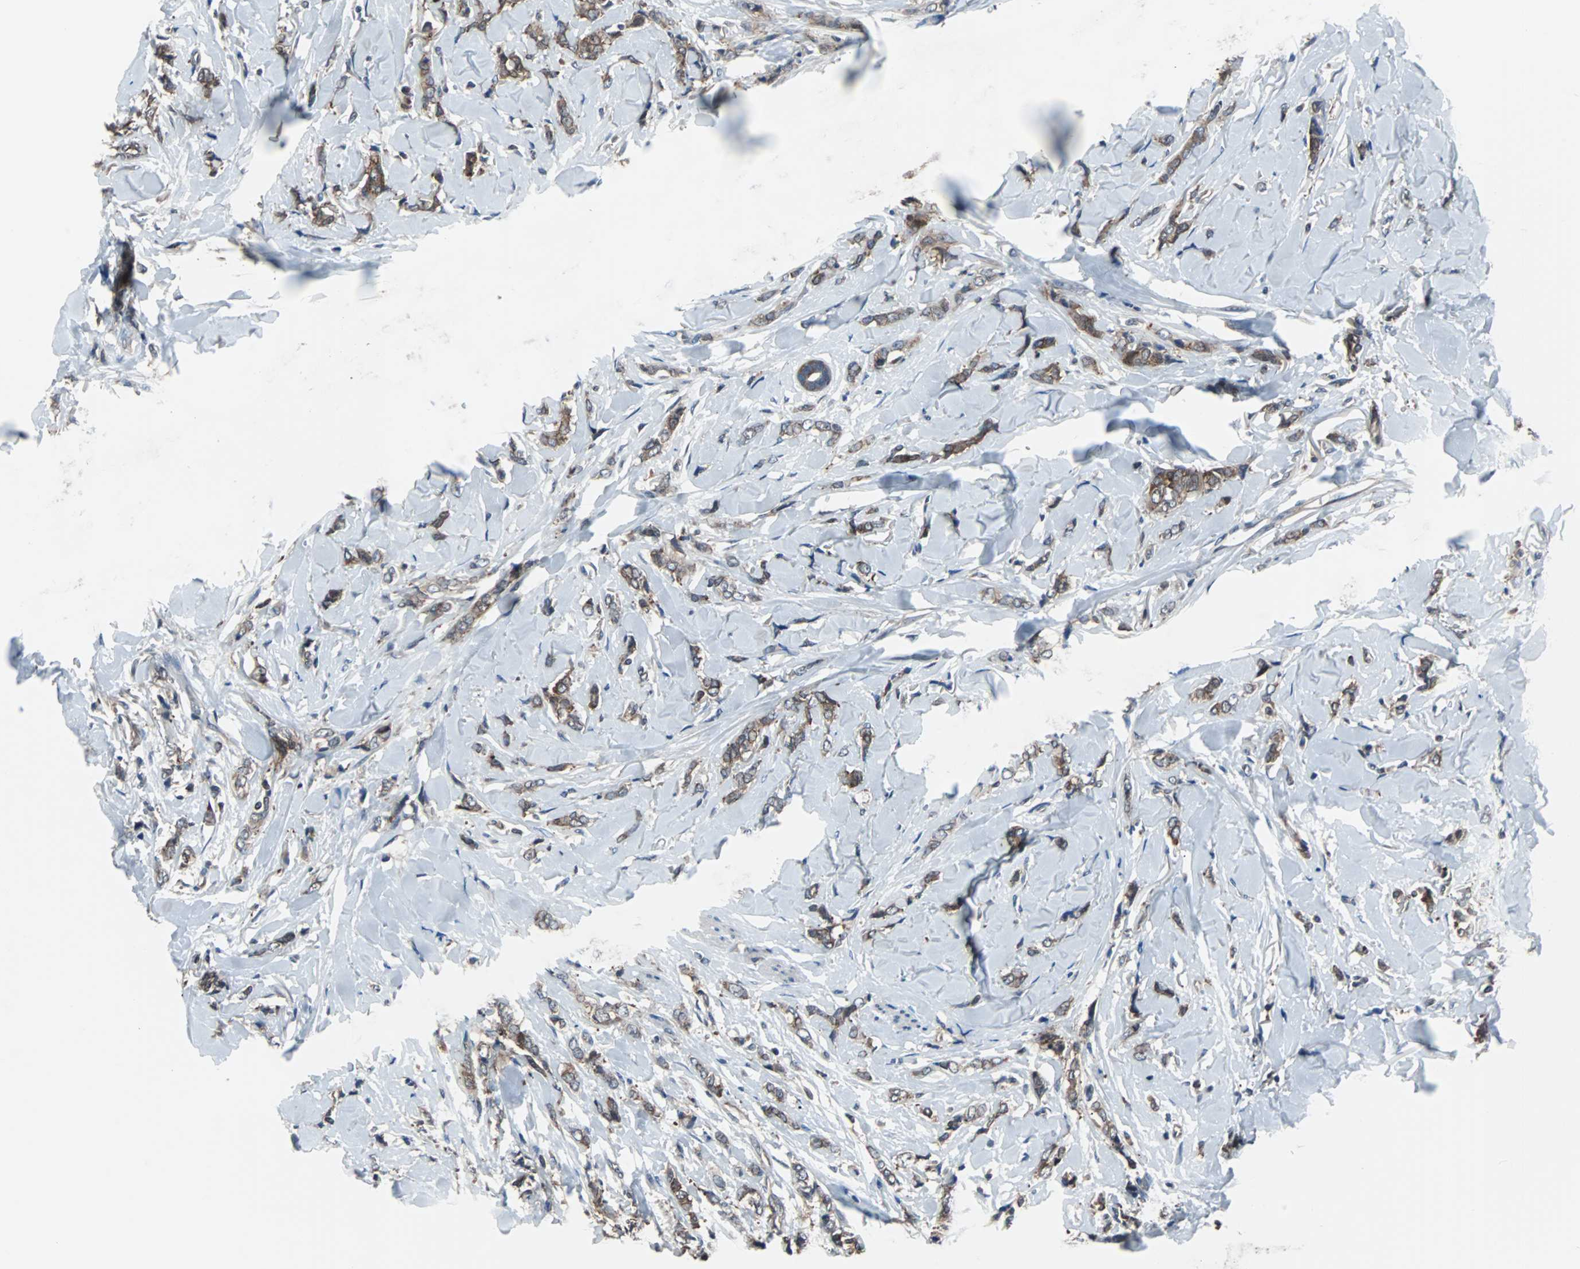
{"staining": {"intensity": "moderate", "quantity": ">75%", "location": "cytoplasmic/membranous"}, "tissue": "breast cancer", "cell_type": "Tumor cells", "image_type": "cancer", "snomed": [{"axis": "morphology", "description": "Lobular carcinoma"}, {"axis": "topography", "description": "Skin"}, {"axis": "topography", "description": "Breast"}], "caption": "Human breast cancer (lobular carcinoma) stained with a brown dye shows moderate cytoplasmic/membranous positive expression in approximately >75% of tumor cells.", "gene": "PAK1", "patient": {"sex": "female", "age": 46}}